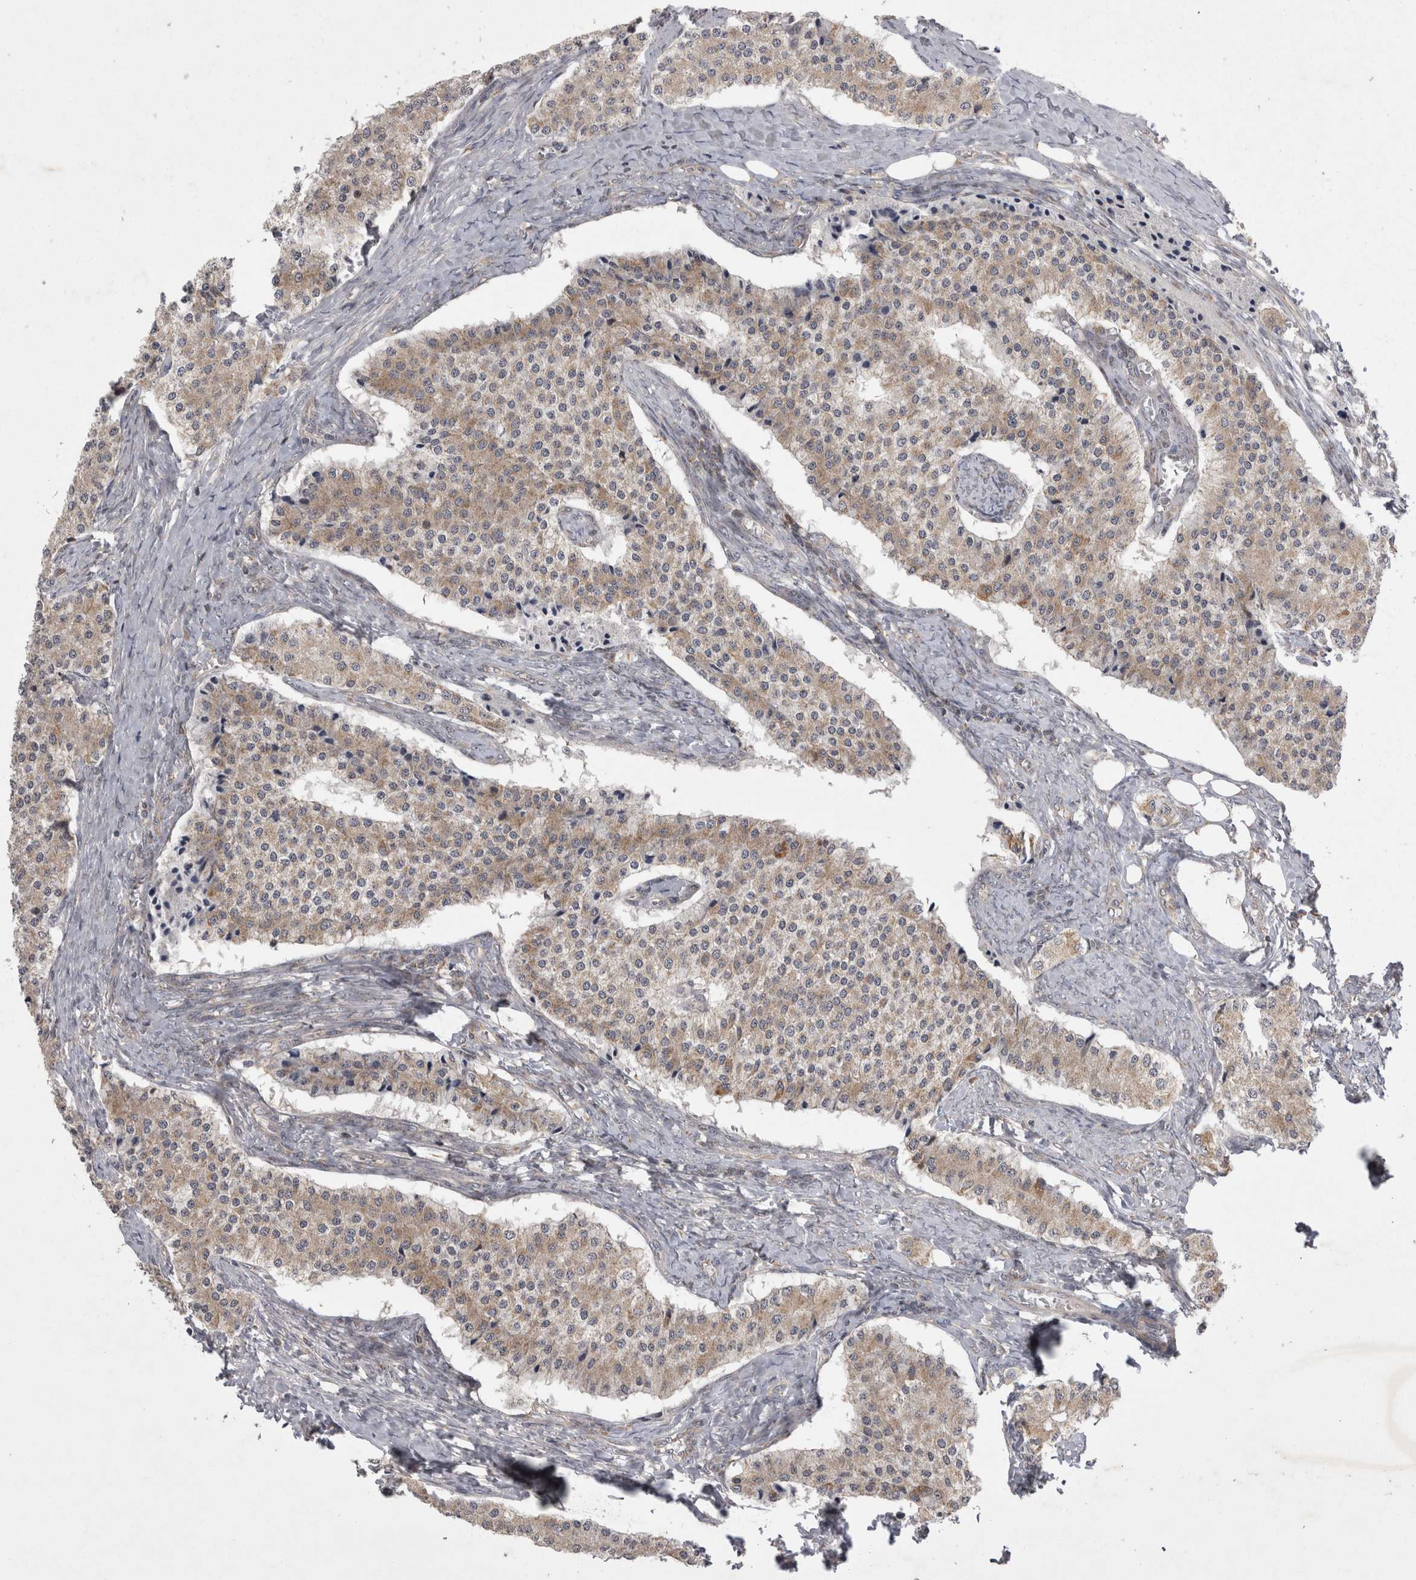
{"staining": {"intensity": "weak", "quantity": ">75%", "location": "cytoplasmic/membranous"}, "tissue": "carcinoid", "cell_type": "Tumor cells", "image_type": "cancer", "snomed": [{"axis": "morphology", "description": "Carcinoid, malignant, NOS"}, {"axis": "topography", "description": "Colon"}], "caption": "Carcinoid (malignant) stained for a protein (brown) displays weak cytoplasmic/membranous positive staining in about >75% of tumor cells.", "gene": "TSPOAP1", "patient": {"sex": "female", "age": 52}}